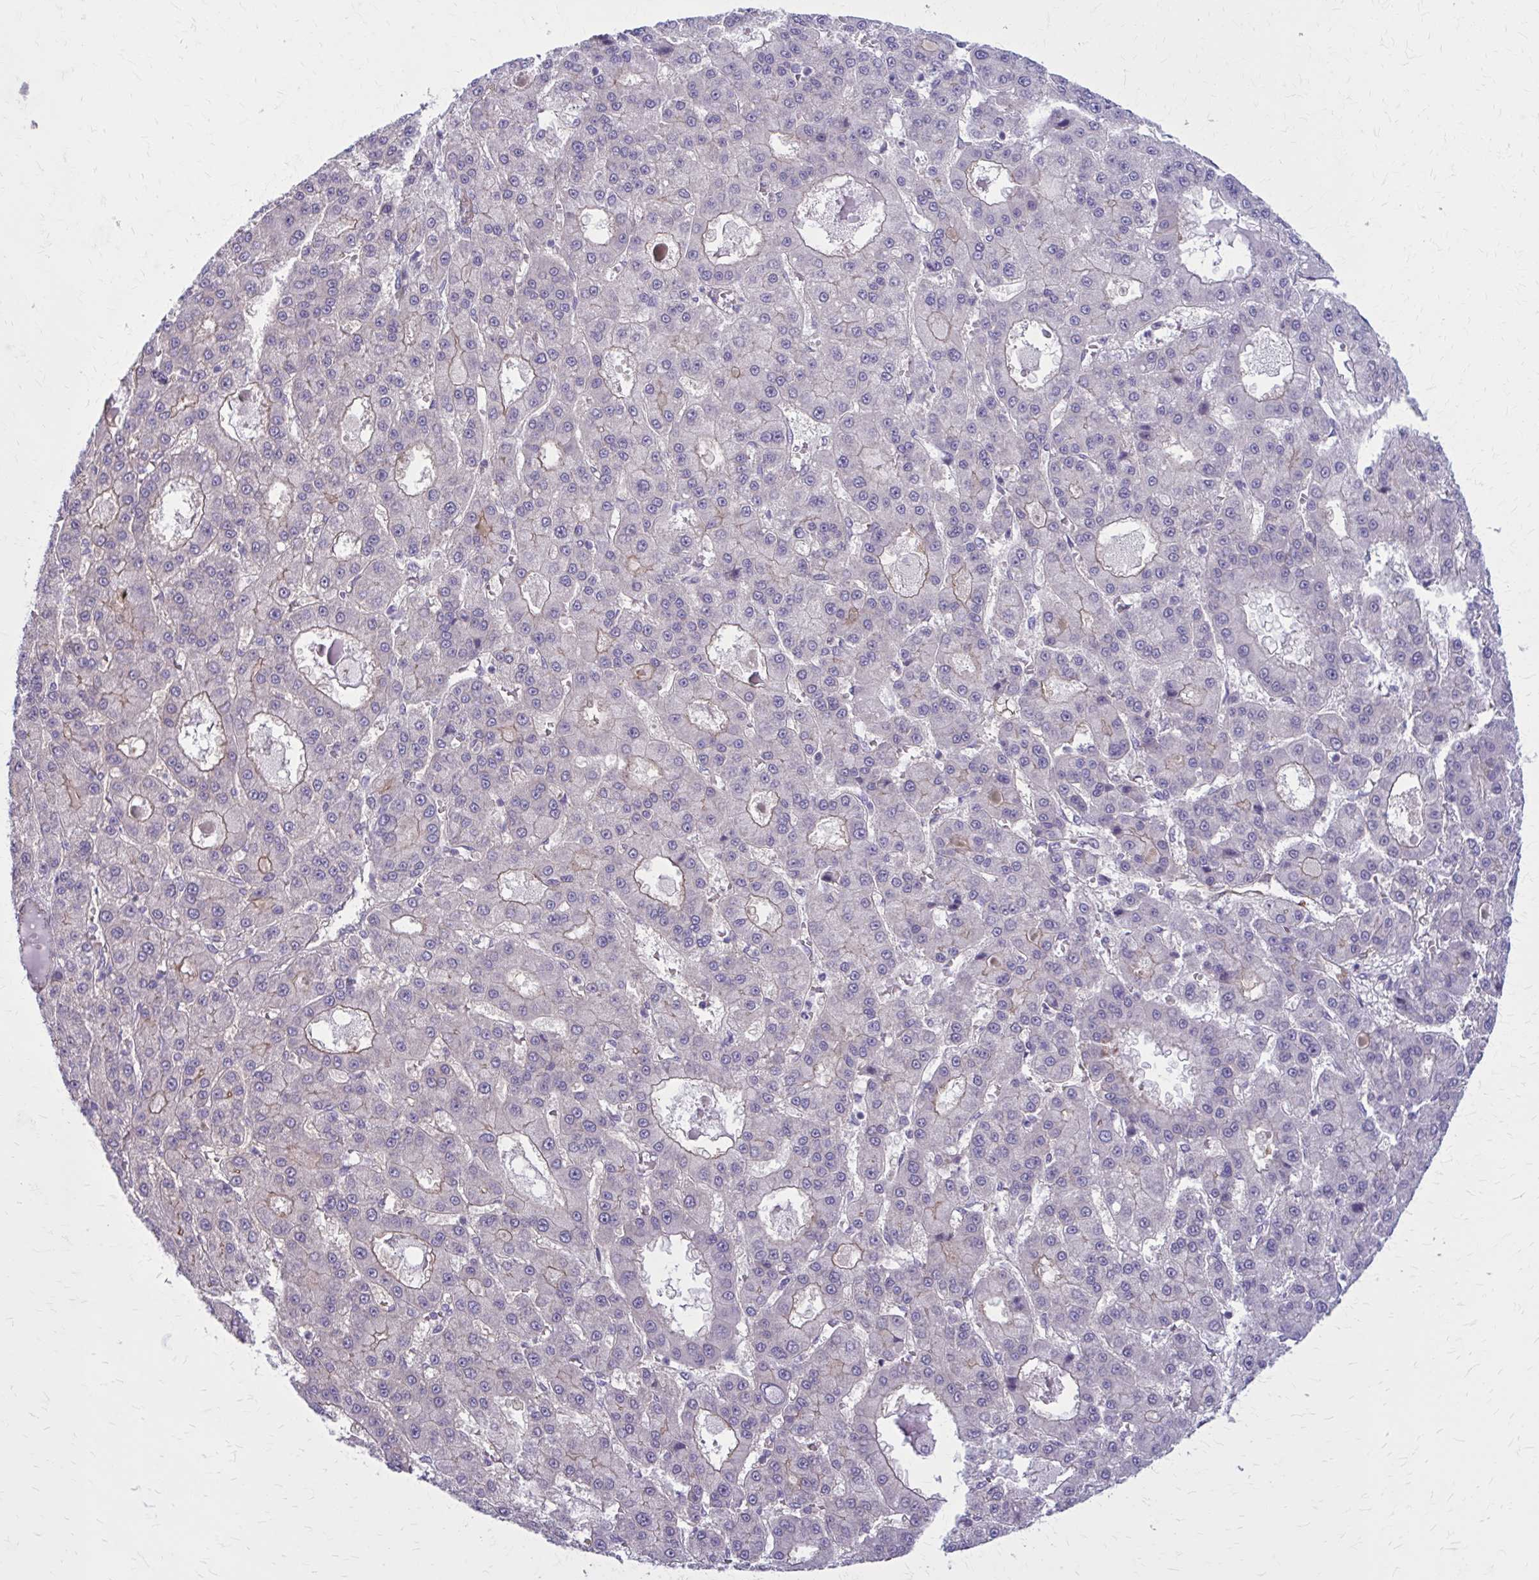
{"staining": {"intensity": "weak", "quantity": "<25%", "location": "cytoplasmic/membranous"}, "tissue": "liver cancer", "cell_type": "Tumor cells", "image_type": "cancer", "snomed": [{"axis": "morphology", "description": "Carcinoma, Hepatocellular, NOS"}, {"axis": "topography", "description": "Liver"}], "caption": "The immunohistochemistry photomicrograph has no significant staining in tumor cells of liver cancer tissue. Brightfield microscopy of IHC stained with DAB (3,3'-diaminobenzidine) (brown) and hematoxylin (blue), captured at high magnification.", "gene": "ZDHHC7", "patient": {"sex": "male", "age": 70}}